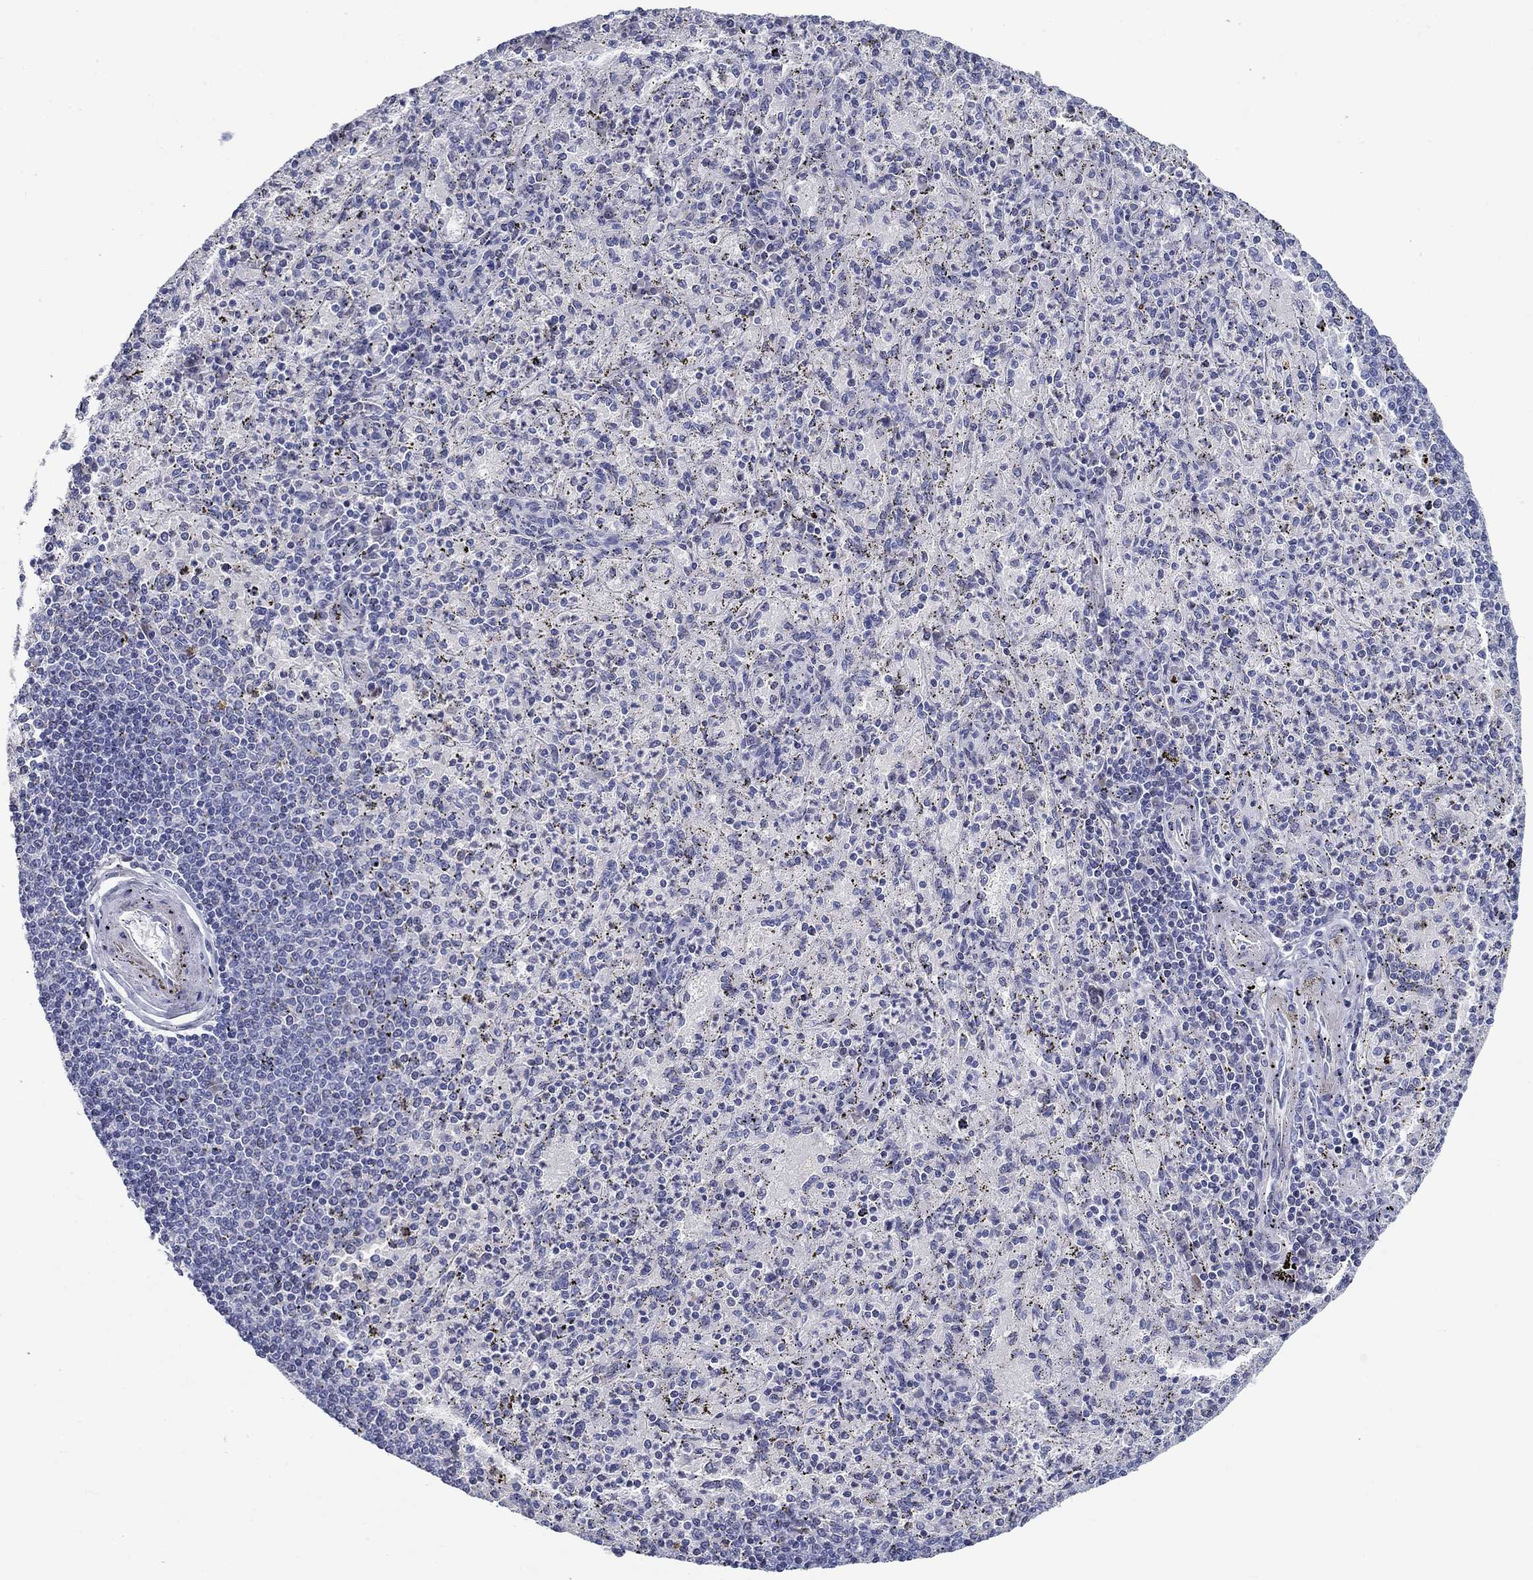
{"staining": {"intensity": "strong", "quantity": "<25%", "location": "cytoplasmic/membranous"}, "tissue": "spleen", "cell_type": "Cells in red pulp", "image_type": "normal", "snomed": [{"axis": "morphology", "description": "Normal tissue, NOS"}, {"axis": "topography", "description": "Spleen"}], "caption": "There is medium levels of strong cytoplasmic/membranous positivity in cells in red pulp of normal spleen, as demonstrated by immunohistochemical staining (brown color).", "gene": "CD40LG", "patient": {"sex": "male", "age": 60}}